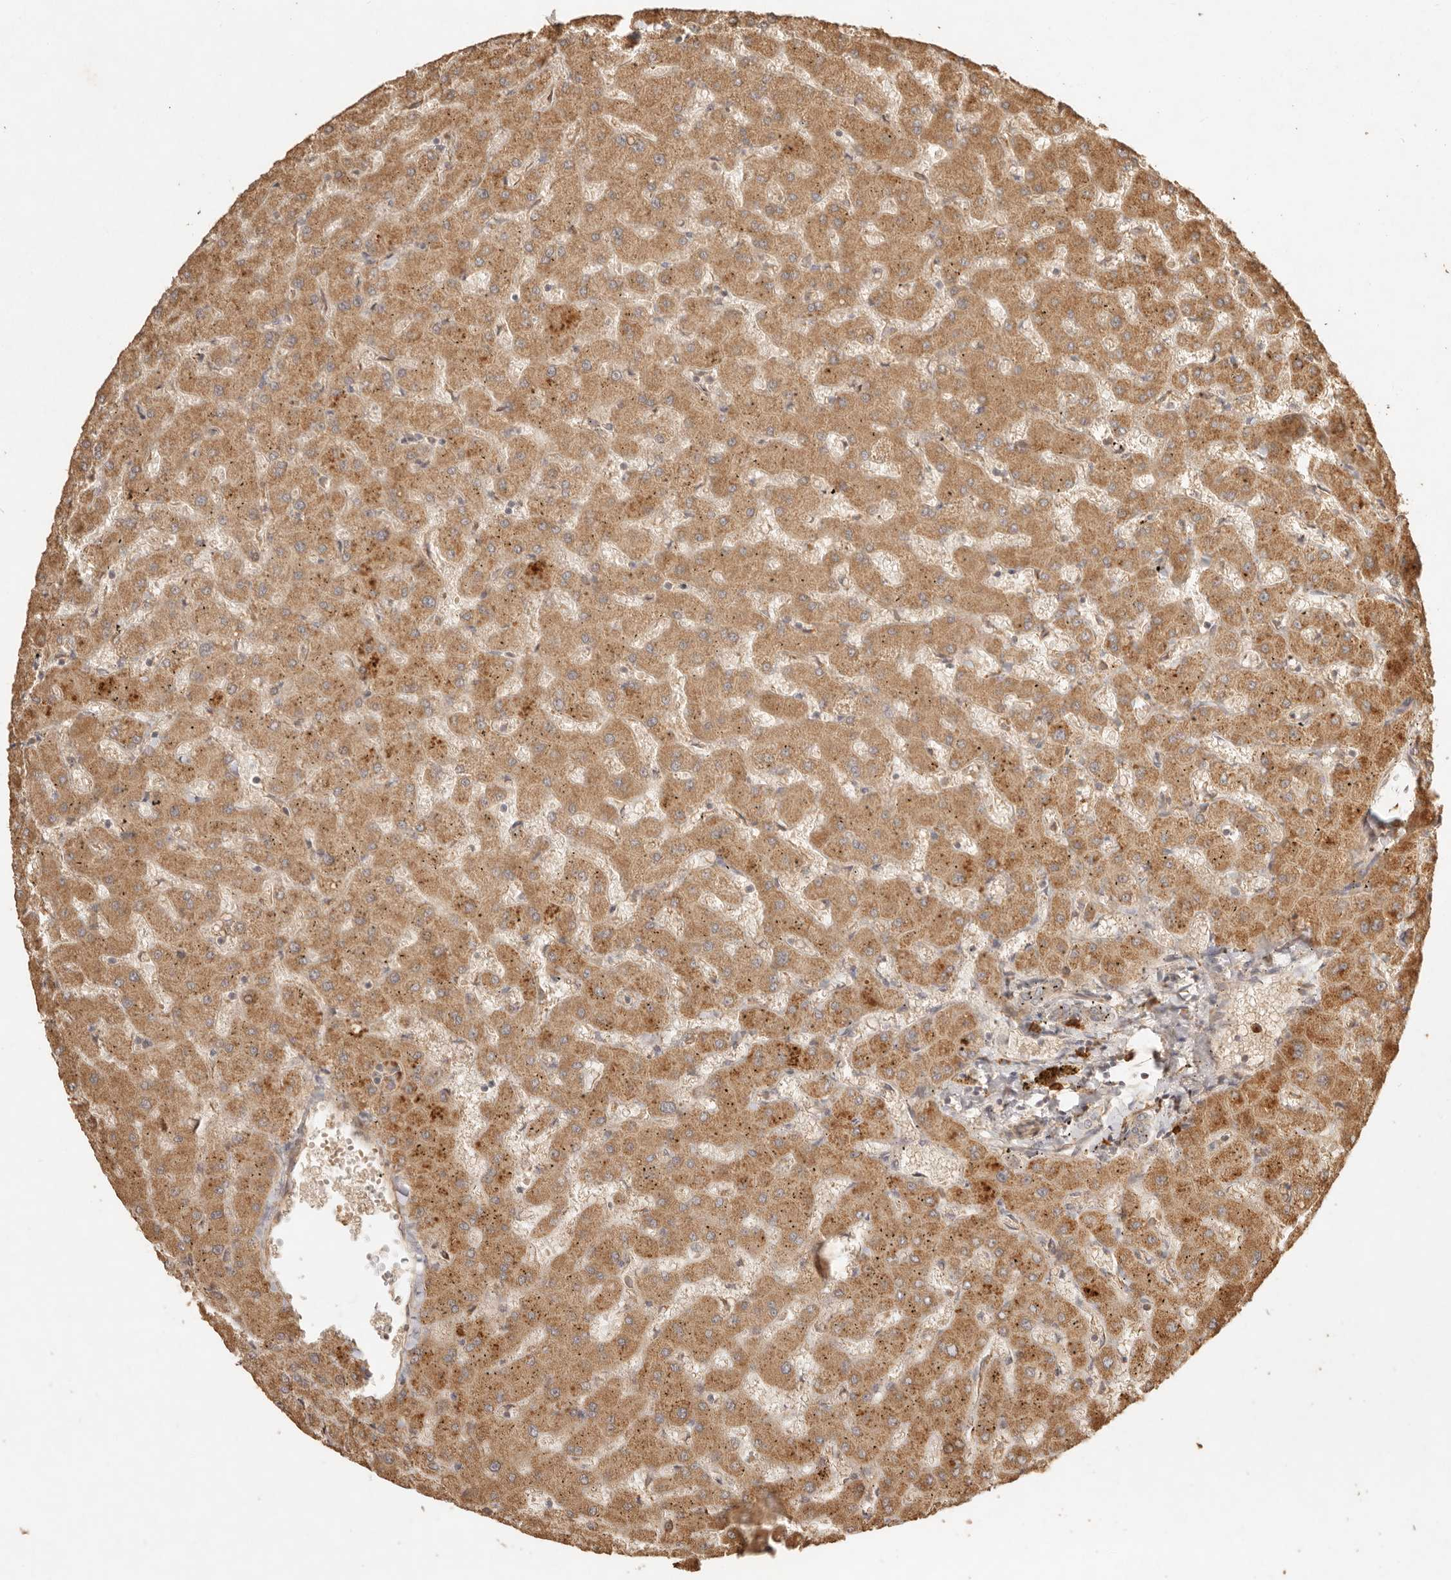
{"staining": {"intensity": "weak", "quantity": ">75%", "location": "cytoplasmic/membranous"}, "tissue": "liver", "cell_type": "Cholangiocytes", "image_type": "normal", "snomed": [{"axis": "morphology", "description": "Normal tissue, NOS"}, {"axis": "topography", "description": "Liver"}], "caption": "Approximately >75% of cholangiocytes in benign liver display weak cytoplasmic/membranous protein positivity as visualized by brown immunohistochemical staining.", "gene": "CLEC4C", "patient": {"sex": "female", "age": 63}}